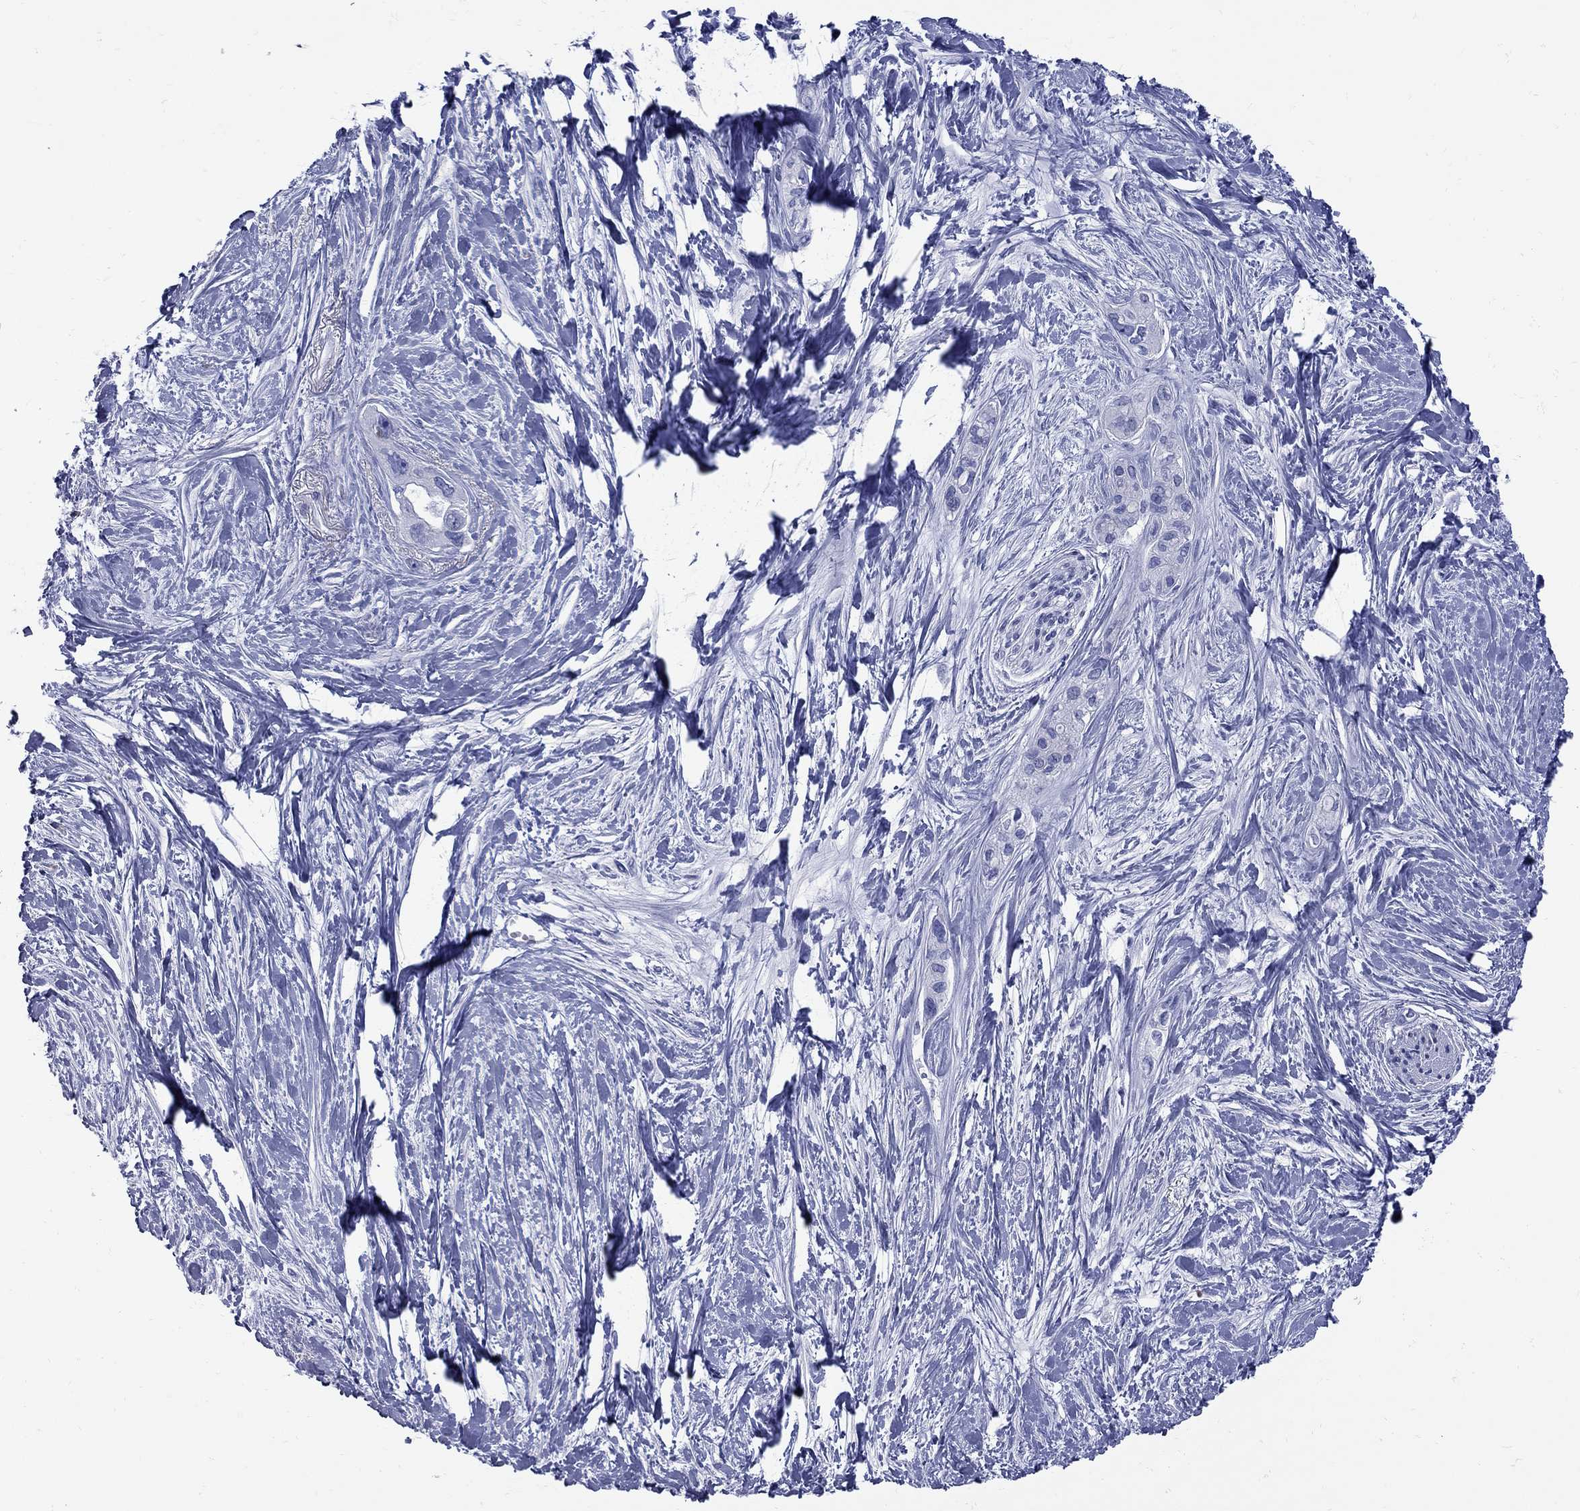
{"staining": {"intensity": "negative", "quantity": "none", "location": "none"}, "tissue": "pancreatic cancer", "cell_type": "Tumor cells", "image_type": "cancer", "snomed": [{"axis": "morphology", "description": "Adenocarcinoma, NOS"}, {"axis": "topography", "description": "Pancreas"}], "caption": "This image is of adenocarcinoma (pancreatic) stained with IHC to label a protein in brown with the nuclei are counter-stained blue. There is no positivity in tumor cells.", "gene": "PDZD3", "patient": {"sex": "female", "age": 50}}